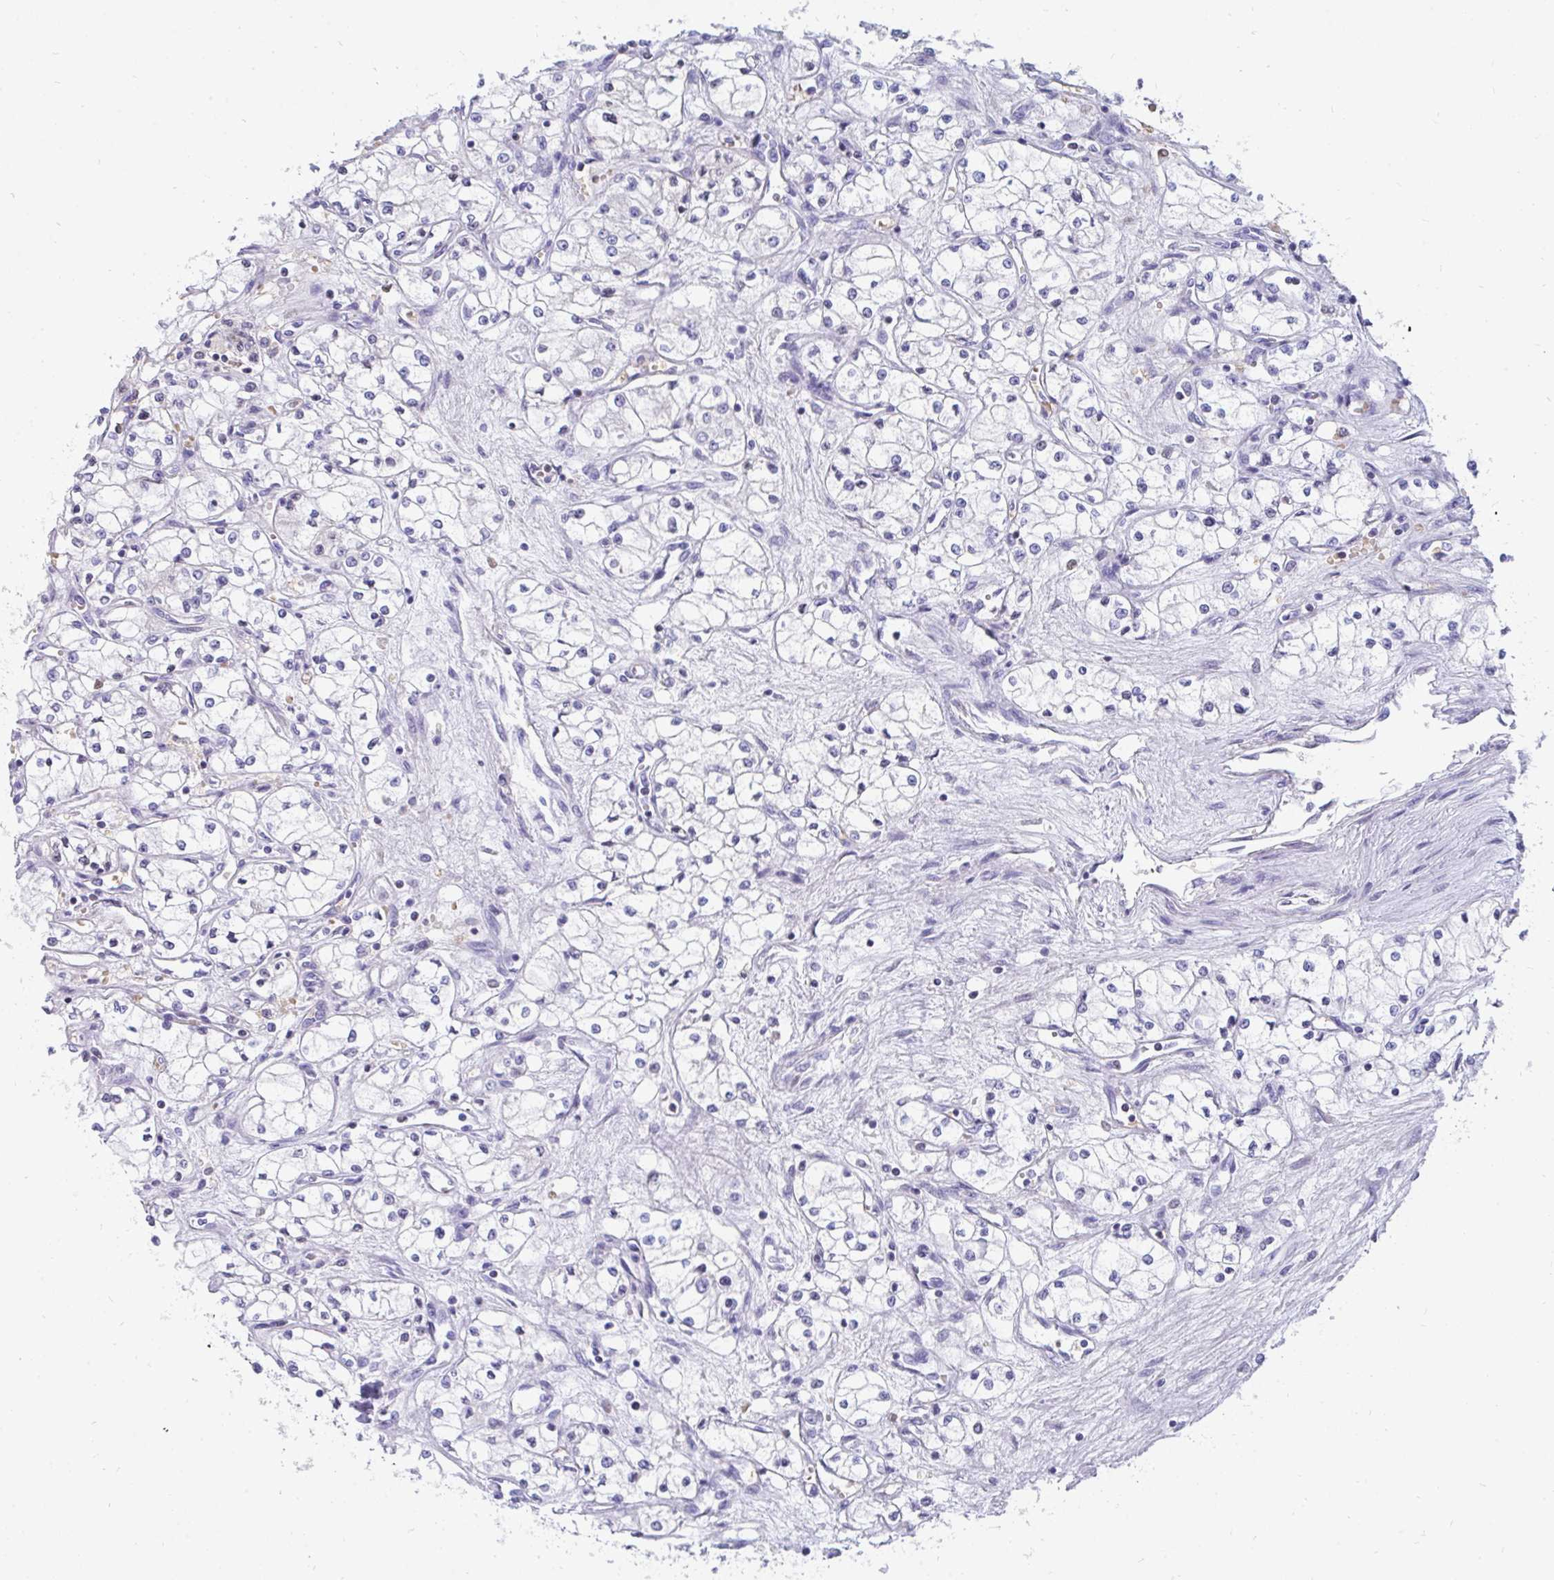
{"staining": {"intensity": "negative", "quantity": "none", "location": "none"}, "tissue": "renal cancer", "cell_type": "Tumor cells", "image_type": "cancer", "snomed": [{"axis": "morphology", "description": "Normal tissue, NOS"}, {"axis": "morphology", "description": "Adenocarcinoma, NOS"}, {"axis": "topography", "description": "Kidney"}], "caption": "Tumor cells show no significant staining in renal cancer (adenocarcinoma).", "gene": "MROH2B", "patient": {"sex": "male", "age": 59}}